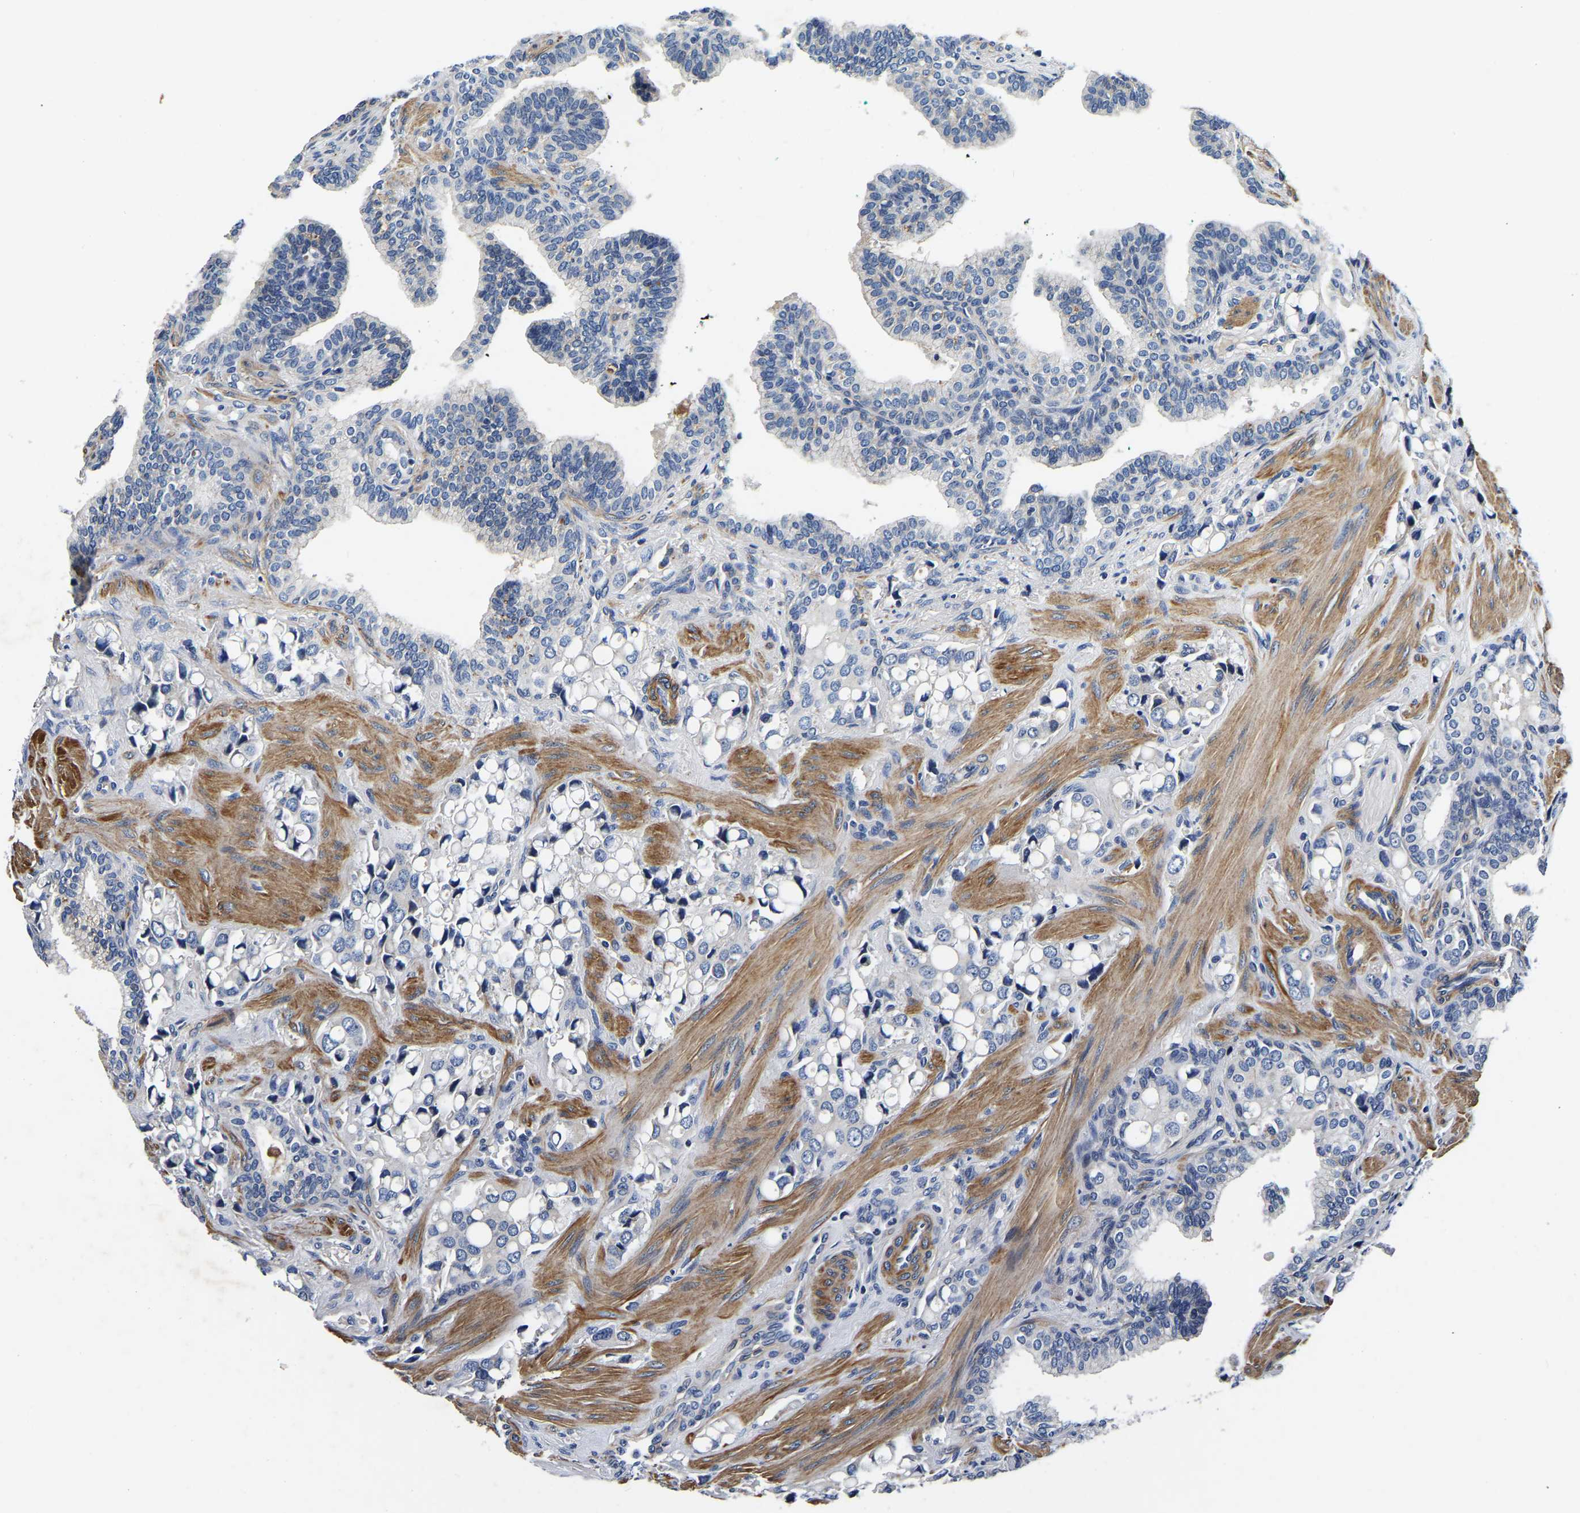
{"staining": {"intensity": "negative", "quantity": "none", "location": "none"}, "tissue": "prostate cancer", "cell_type": "Tumor cells", "image_type": "cancer", "snomed": [{"axis": "morphology", "description": "Adenocarcinoma, High grade"}, {"axis": "topography", "description": "Prostate"}], "caption": "A photomicrograph of human prostate cancer is negative for staining in tumor cells. The staining is performed using DAB (3,3'-diaminobenzidine) brown chromogen with nuclei counter-stained in using hematoxylin.", "gene": "KCTD17", "patient": {"sex": "male", "age": 52}}